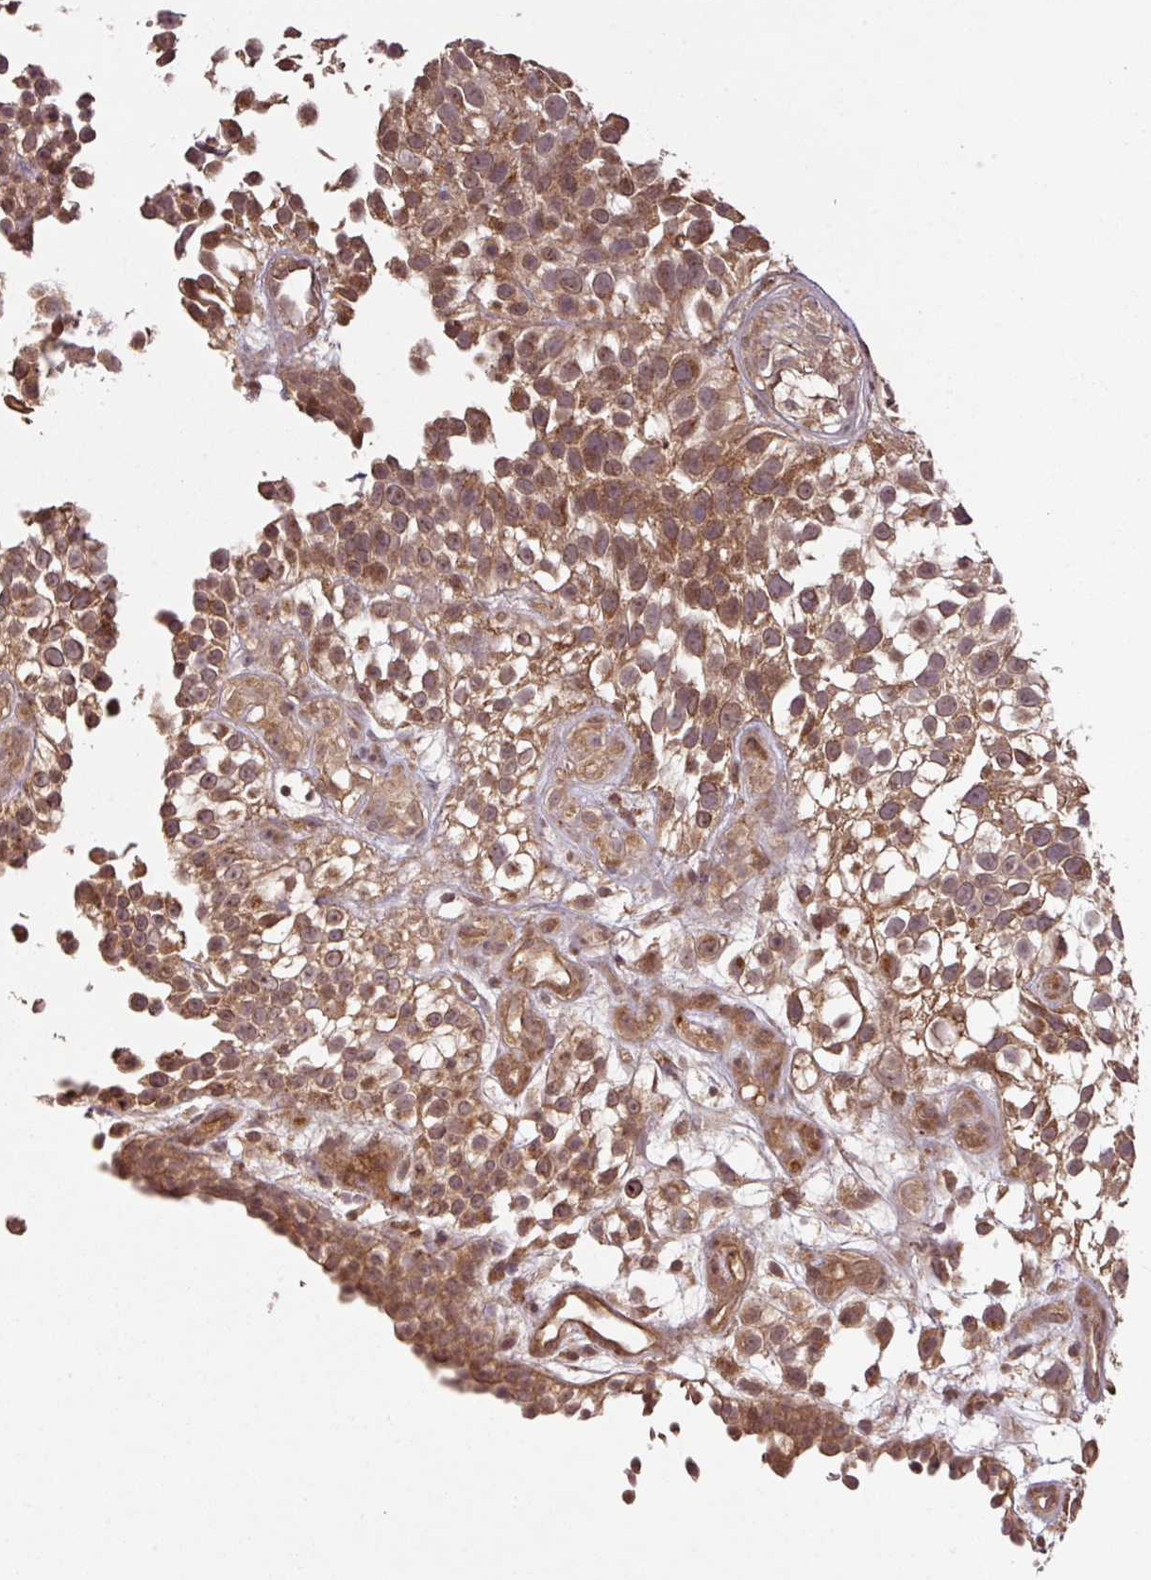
{"staining": {"intensity": "moderate", "quantity": ">75%", "location": "cytoplasmic/membranous"}, "tissue": "urothelial cancer", "cell_type": "Tumor cells", "image_type": "cancer", "snomed": [{"axis": "morphology", "description": "Urothelial carcinoma, High grade"}, {"axis": "topography", "description": "Urinary bladder"}], "caption": "IHC of human urothelial cancer demonstrates medium levels of moderate cytoplasmic/membranous positivity in approximately >75% of tumor cells.", "gene": "MRRF", "patient": {"sex": "male", "age": 56}}